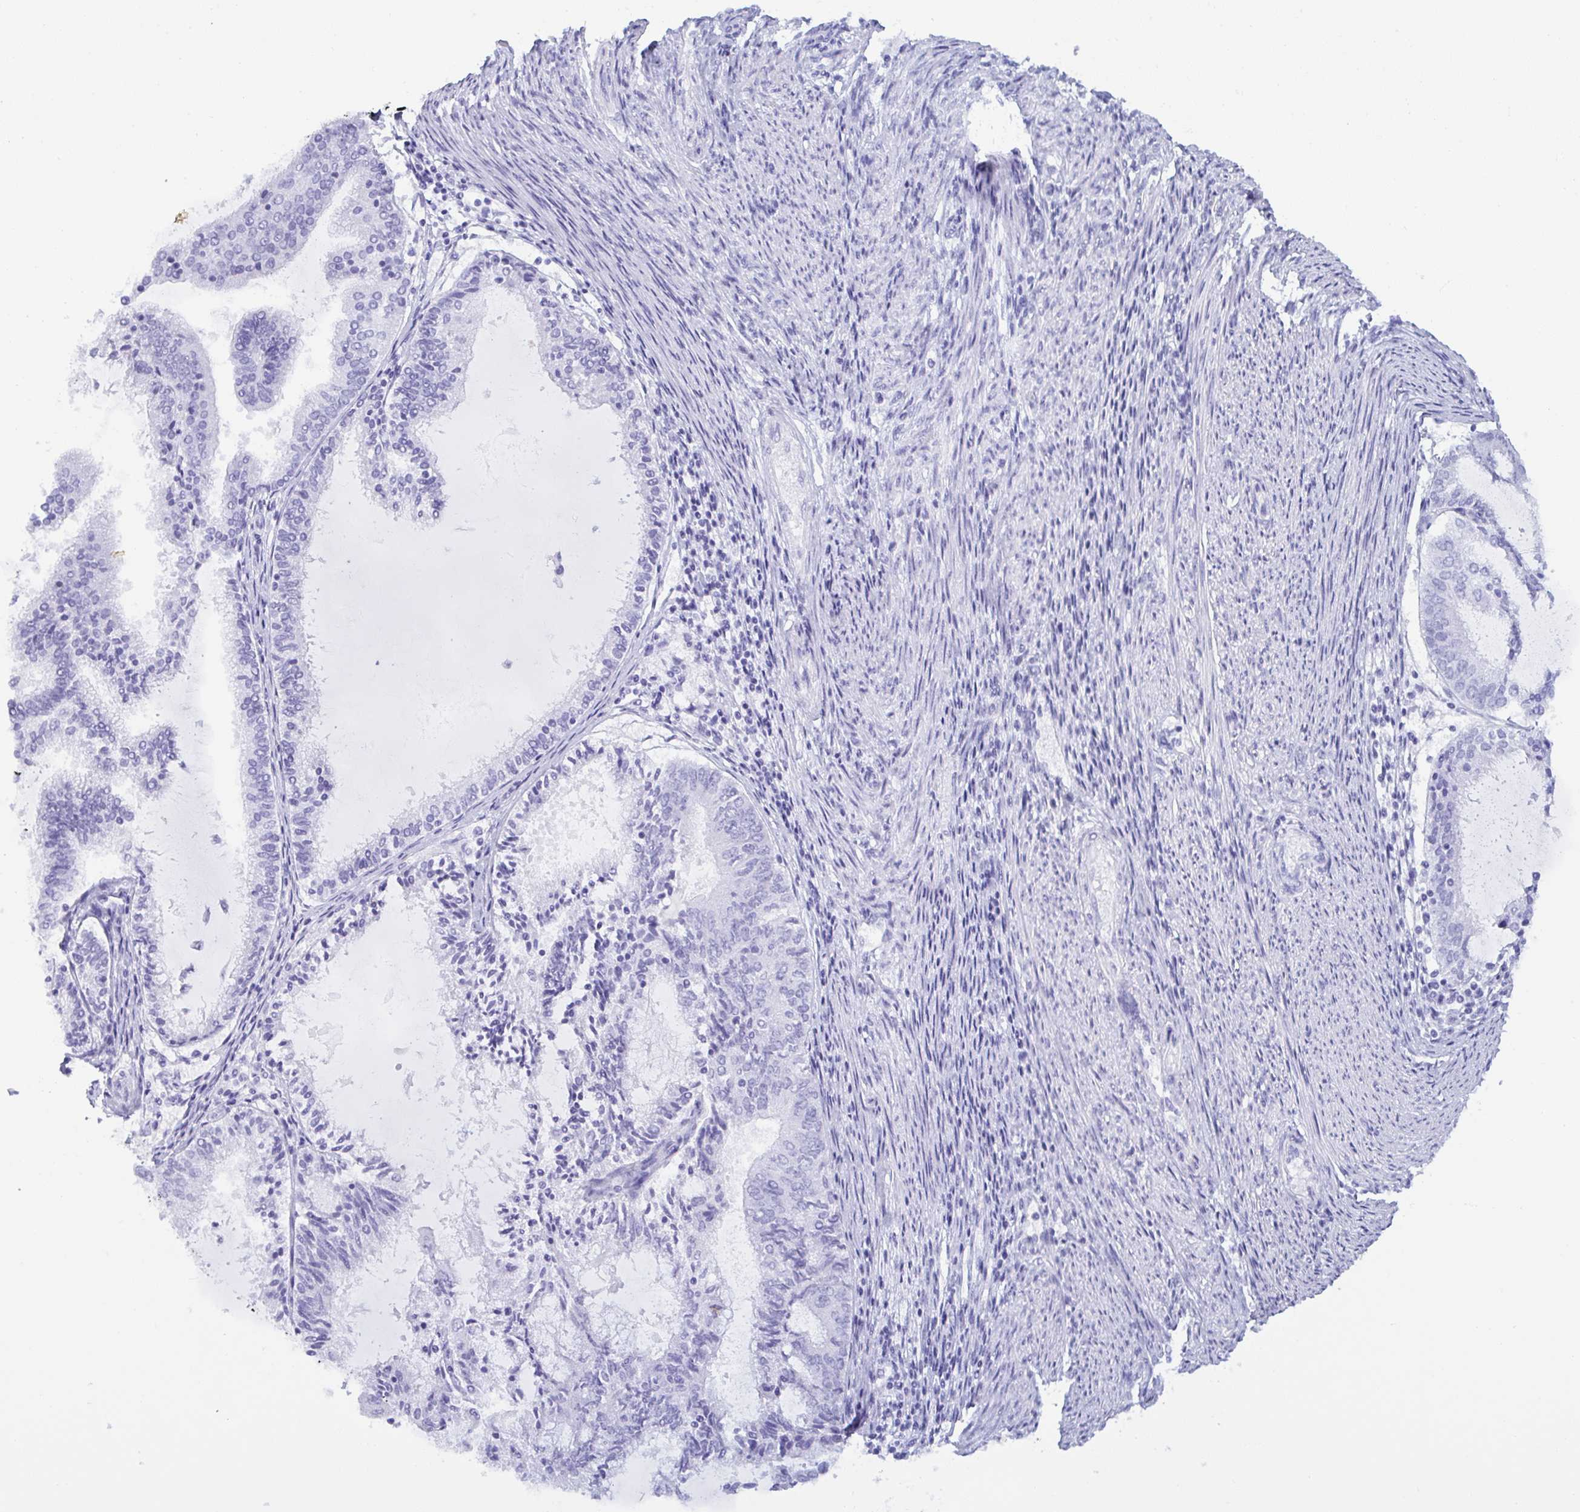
{"staining": {"intensity": "negative", "quantity": "none", "location": "none"}, "tissue": "endometrial cancer", "cell_type": "Tumor cells", "image_type": "cancer", "snomed": [{"axis": "morphology", "description": "Adenocarcinoma, NOS"}, {"axis": "topography", "description": "Endometrium"}], "caption": "Immunohistochemical staining of human endometrial cancer shows no significant expression in tumor cells.", "gene": "MRGPRG", "patient": {"sex": "female", "age": 81}}